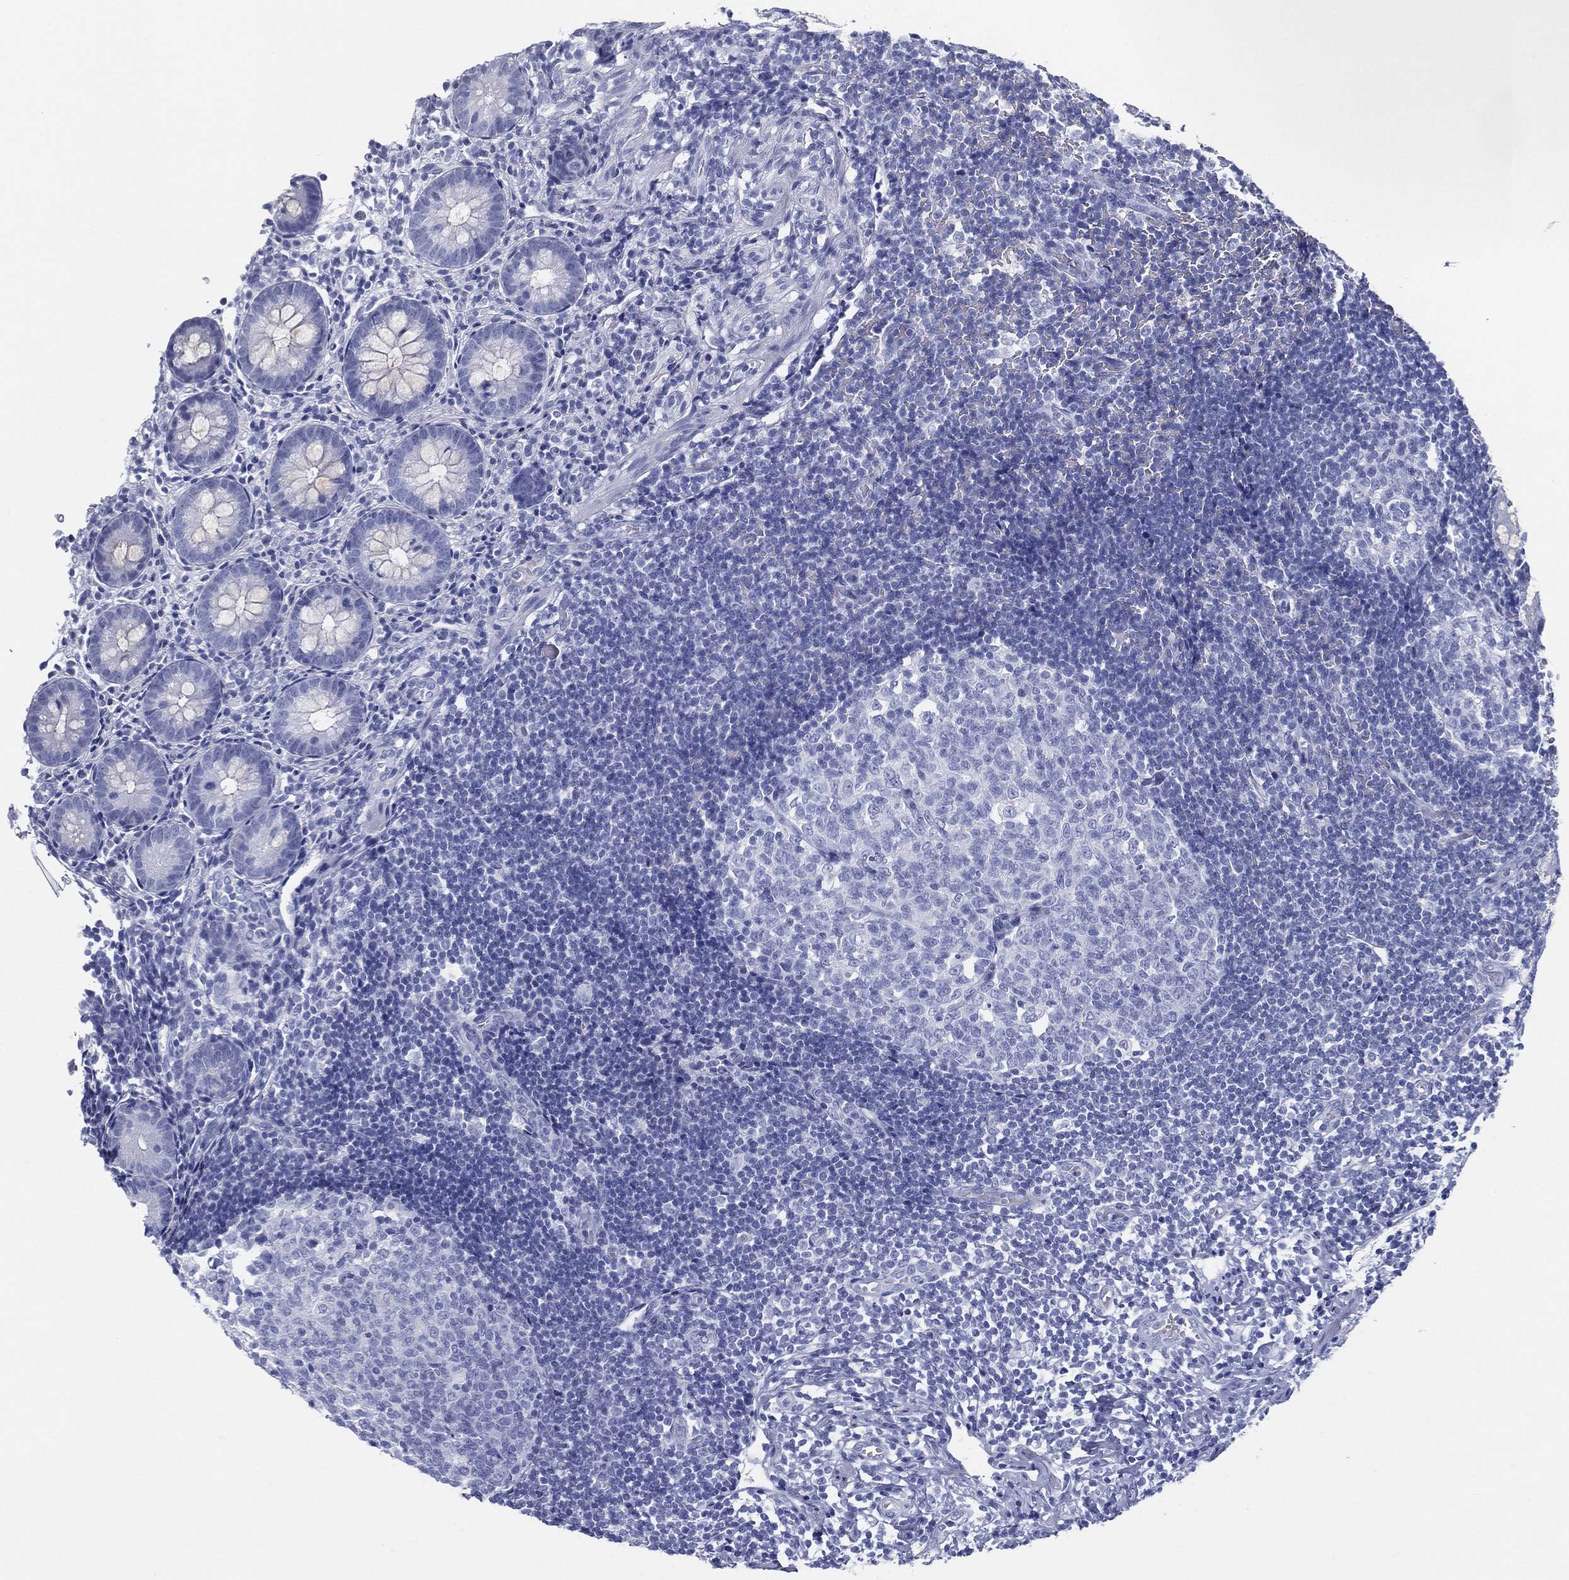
{"staining": {"intensity": "negative", "quantity": "none", "location": "none"}, "tissue": "appendix", "cell_type": "Glandular cells", "image_type": "normal", "snomed": [{"axis": "morphology", "description": "Normal tissue, NOS"}, {"axis": "topography", "description": "Appendix"}], "caption": "Photomicrograph shows no protein staining in glandular cells of unremarkable appendix.", "gene": "RSPH4A", "patient": {"sex": "female", "age": 40}}